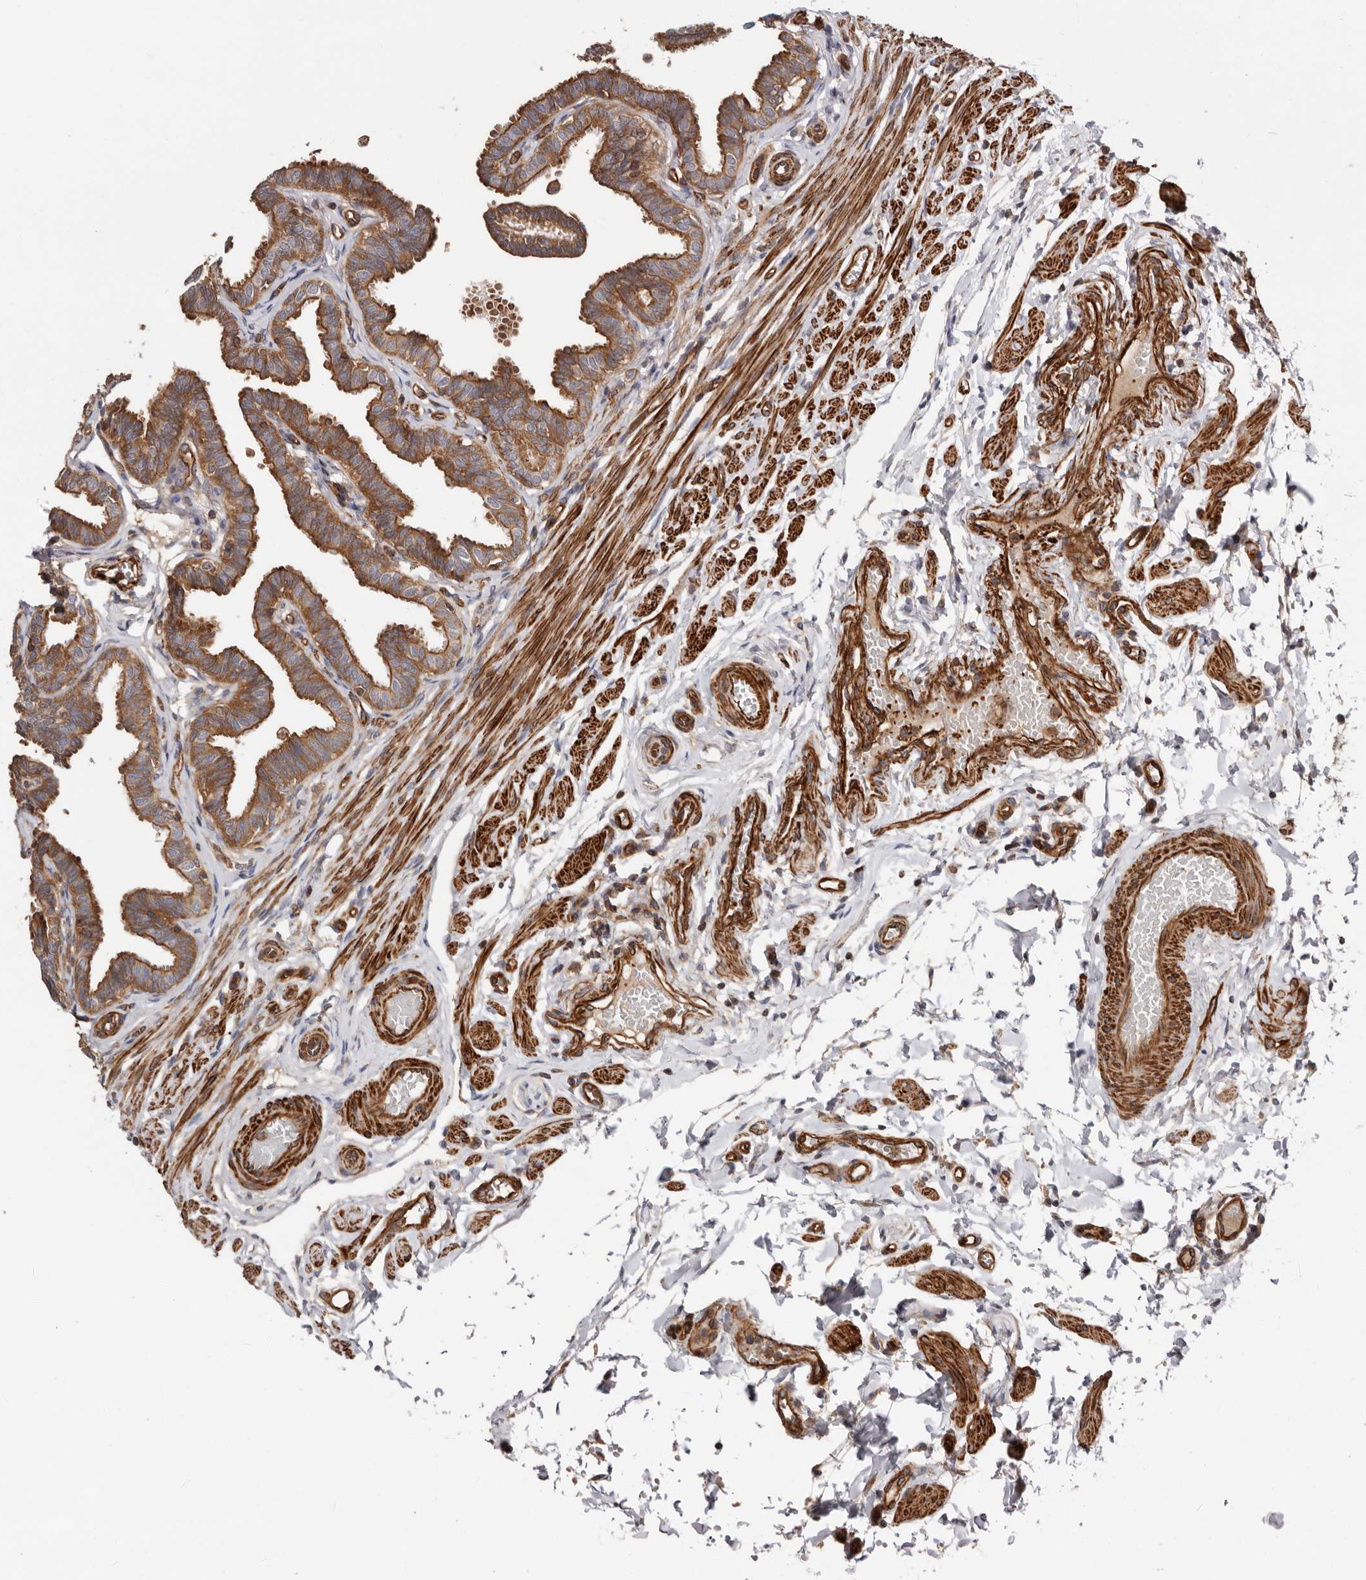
{"staining": {"intensity": "moderate", "quantity": ">75%", "location": "cytoplasmic/membranous"}, "tissue": "fallopian tube", "cell_type": "Glandular cells", "image_type": "normal", "snomed": [{"axis": "morphology", "description": "Normal tissue, NOS"}, {"axis": "topography", "description": "Fallopian tube"}, {"axis": "topography", "description": "Ovary"}], "caption": "IHC staining of unremarkable fallopian tube, which exhibits medium levels of moderate cytoplasmic/membranous staining in approximately >75% of glandular cells indicating moderate cytoplasmic/membranous protein expression. The staining was performed using DAB (3,3'-diaminobenzidine) (brown) for protein detection and nuclei were counterstained in hematoxylin (blue).", "gene": "TMC7", "patient": {"sex": "female", "age": 23}}